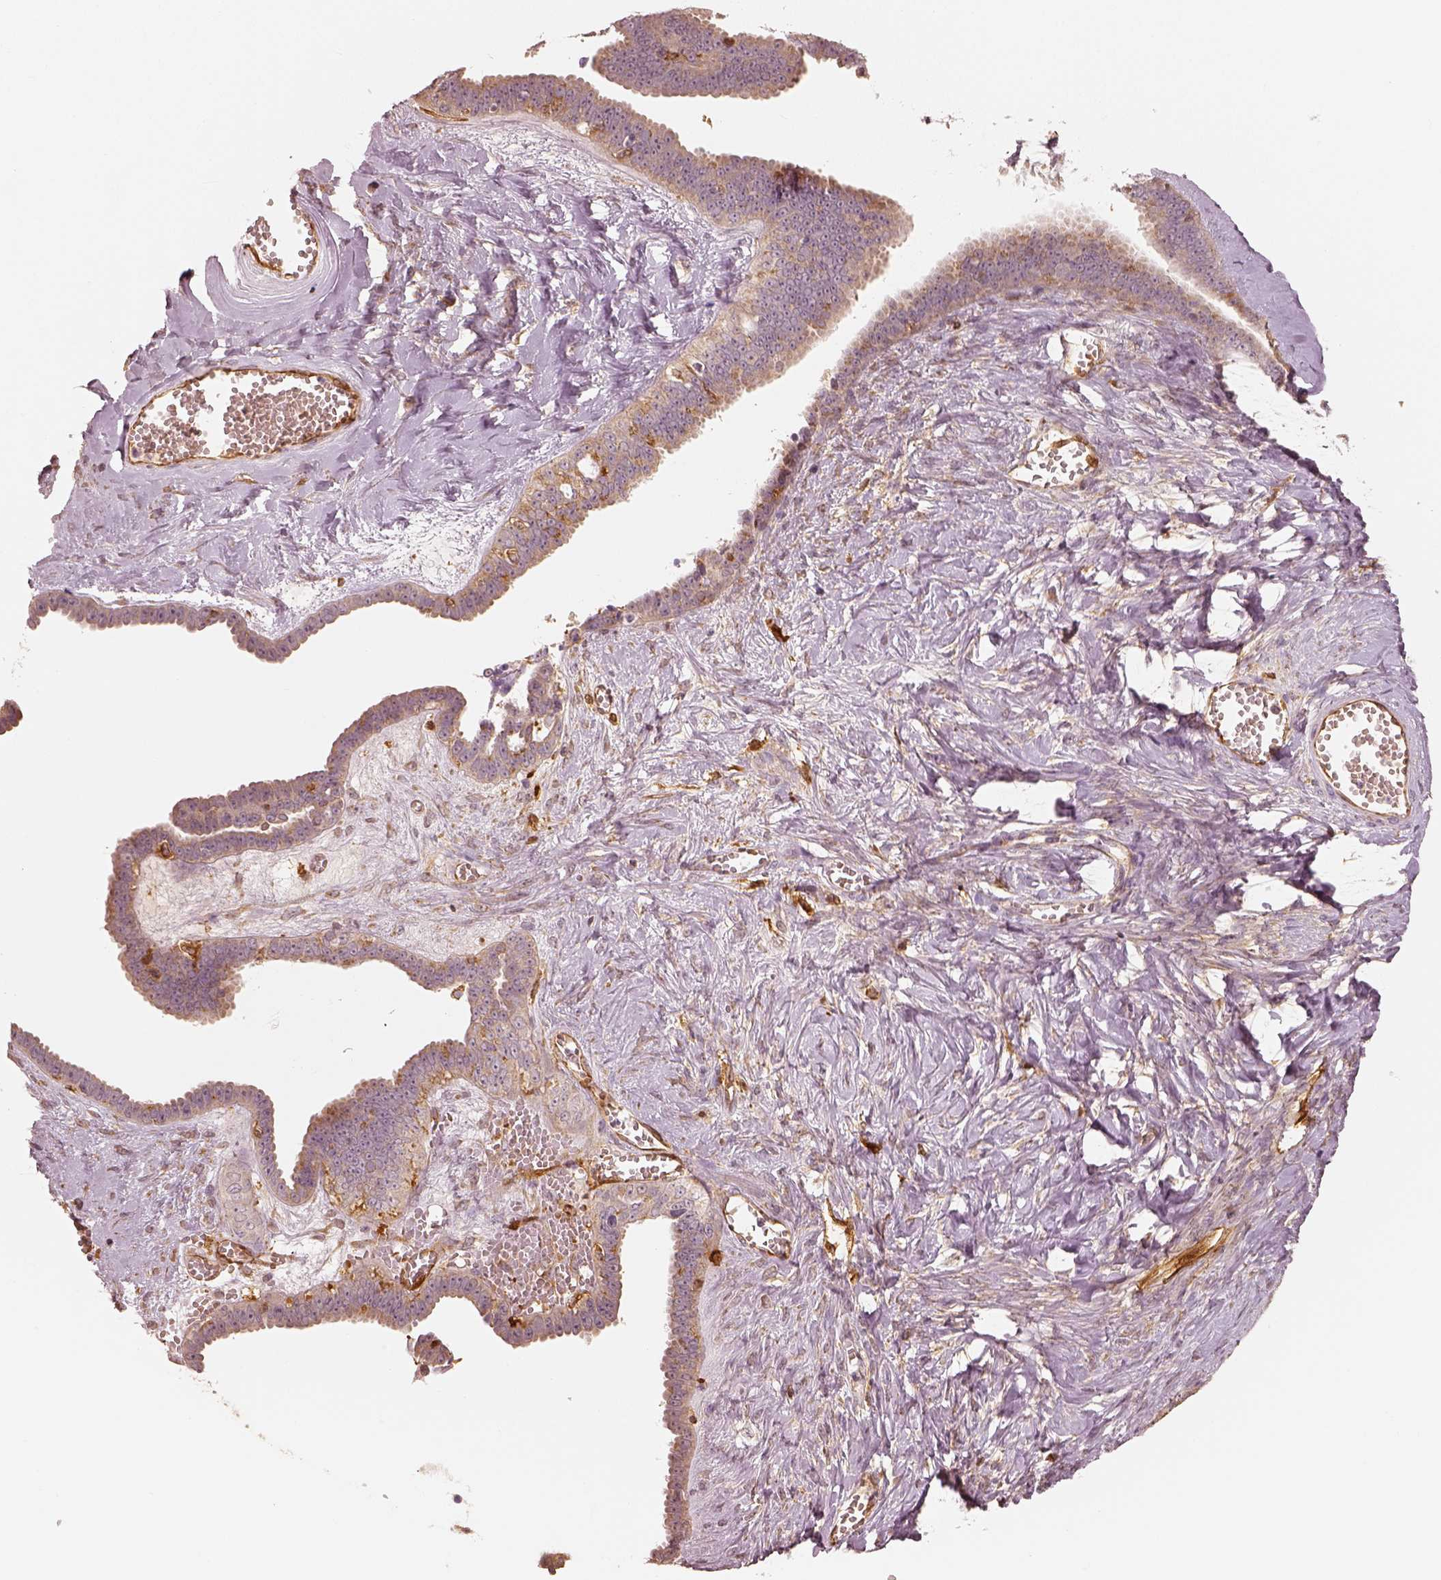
{"staining": {"intensity": "moderate", "quantity": ">75%", "location": "cytoplasmic/membranous"}, "tissue": "ovarian cancer", "cell_type": "Tumor cells", "image_type": "cancer", "snomed": [{"axis": "morphology", "description": "Cystadenocarcinoma, serous, NOS"}, {"axis": "topography", "description": "Ovary"}], "caption": "Moderate cytoplasmic/membranous protein expression is seen in approximately >75% of tumor cells in serous cystadenocarcinoma (ovarian).", "gene": "FSCN1", "patient": {"sex": "female", "age": 71}}